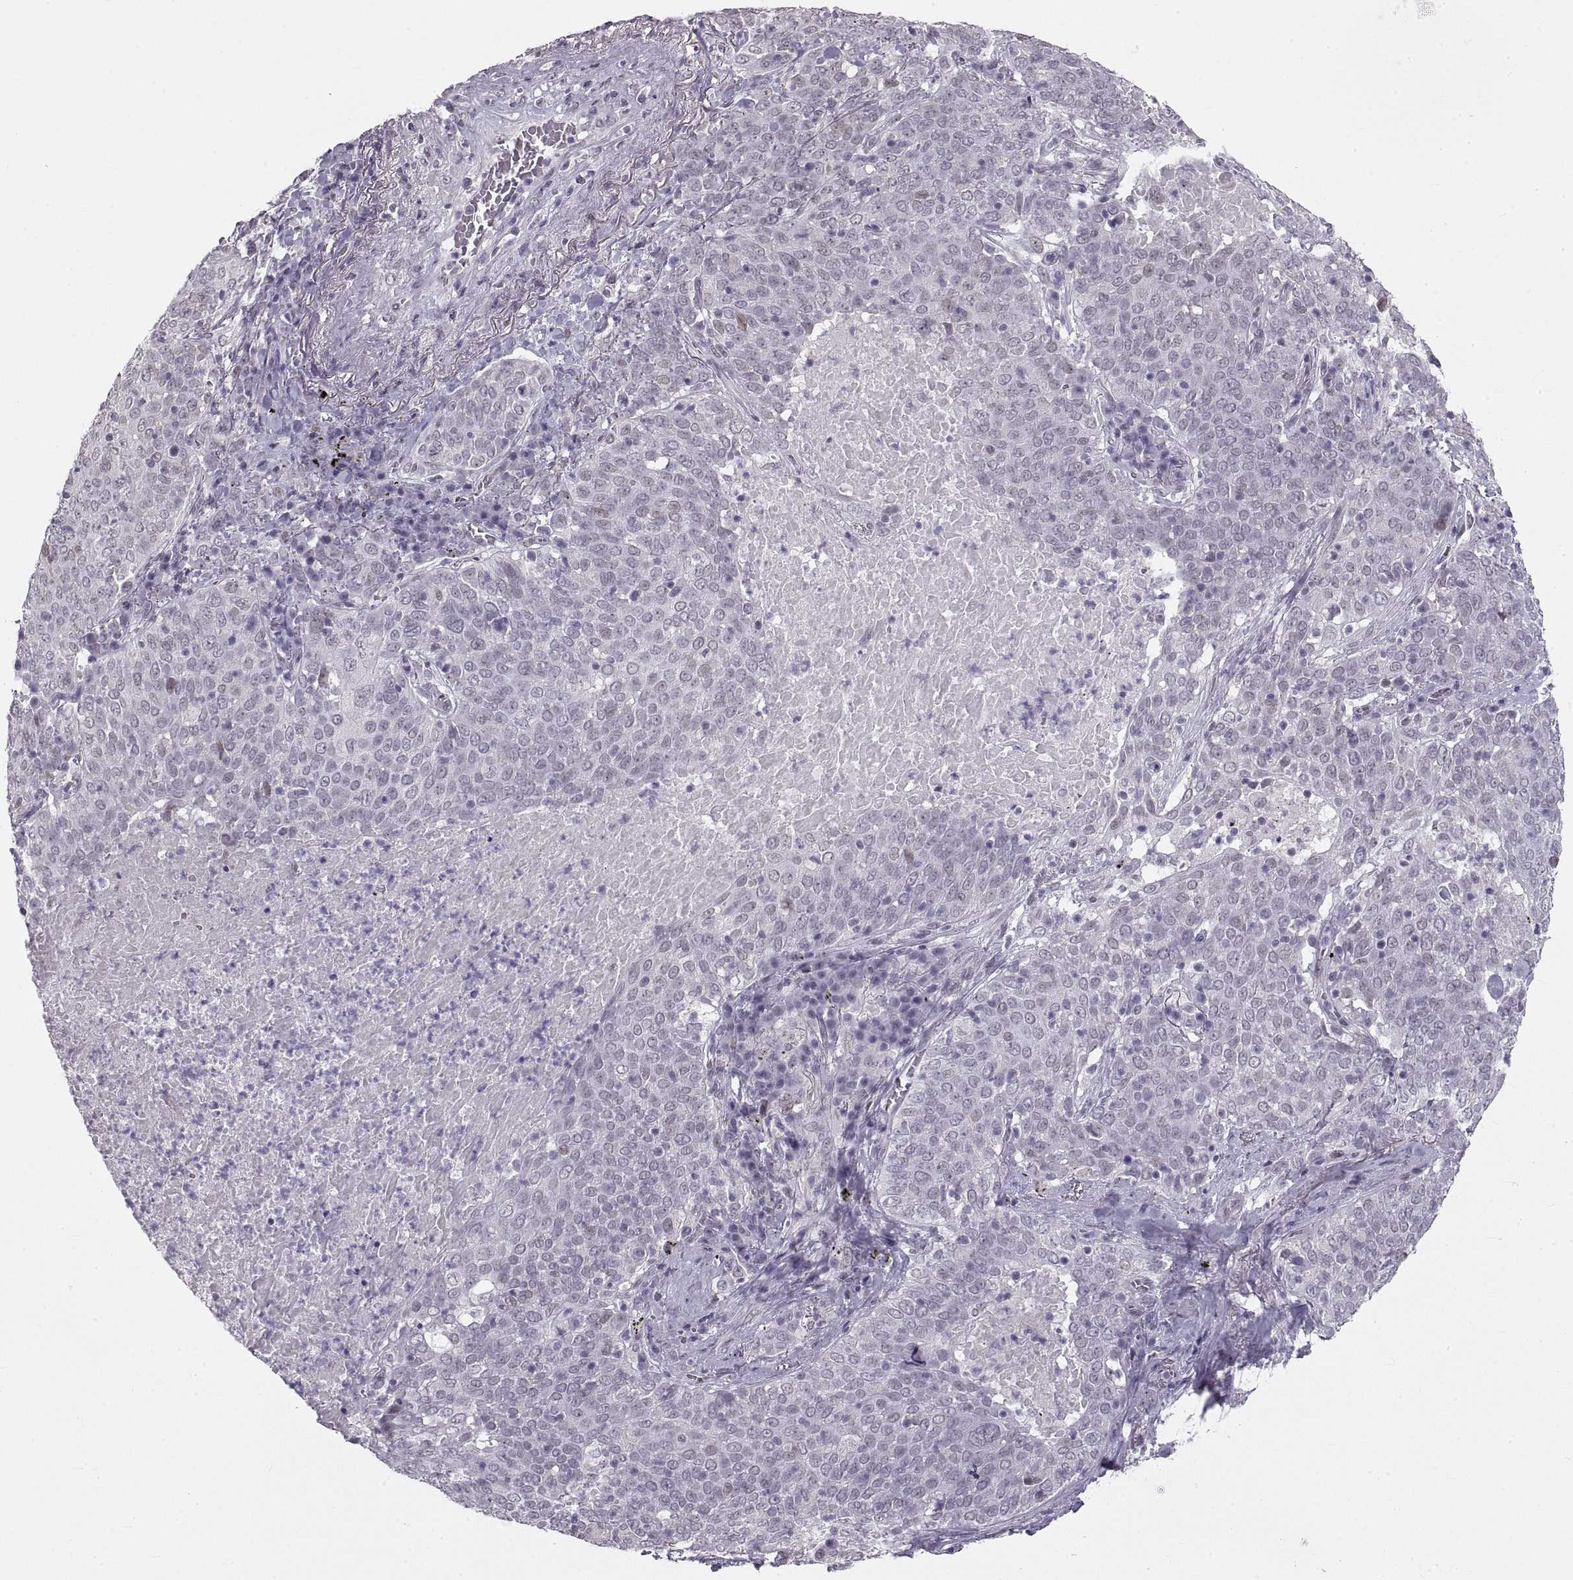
{"staining": {"intensity": "negative", "quantity": "none", "location": "none"}, "tissue": "lung cancer", "cell_type": "Tumor cells", "image_type": "cancer", "snomed": [{"axis": "morphology", "description": "Squamous cell carcinoma, NOS"}, {"axis": "topography", "description": "Lung"}], "caption": "IHC of human lung squamous cell carcinoma demonstrates no positivity in tumor cells. Nuclei are stained in blue.", "gene": "NANOS3", "patient": {"sex": "male", "age": 82}}